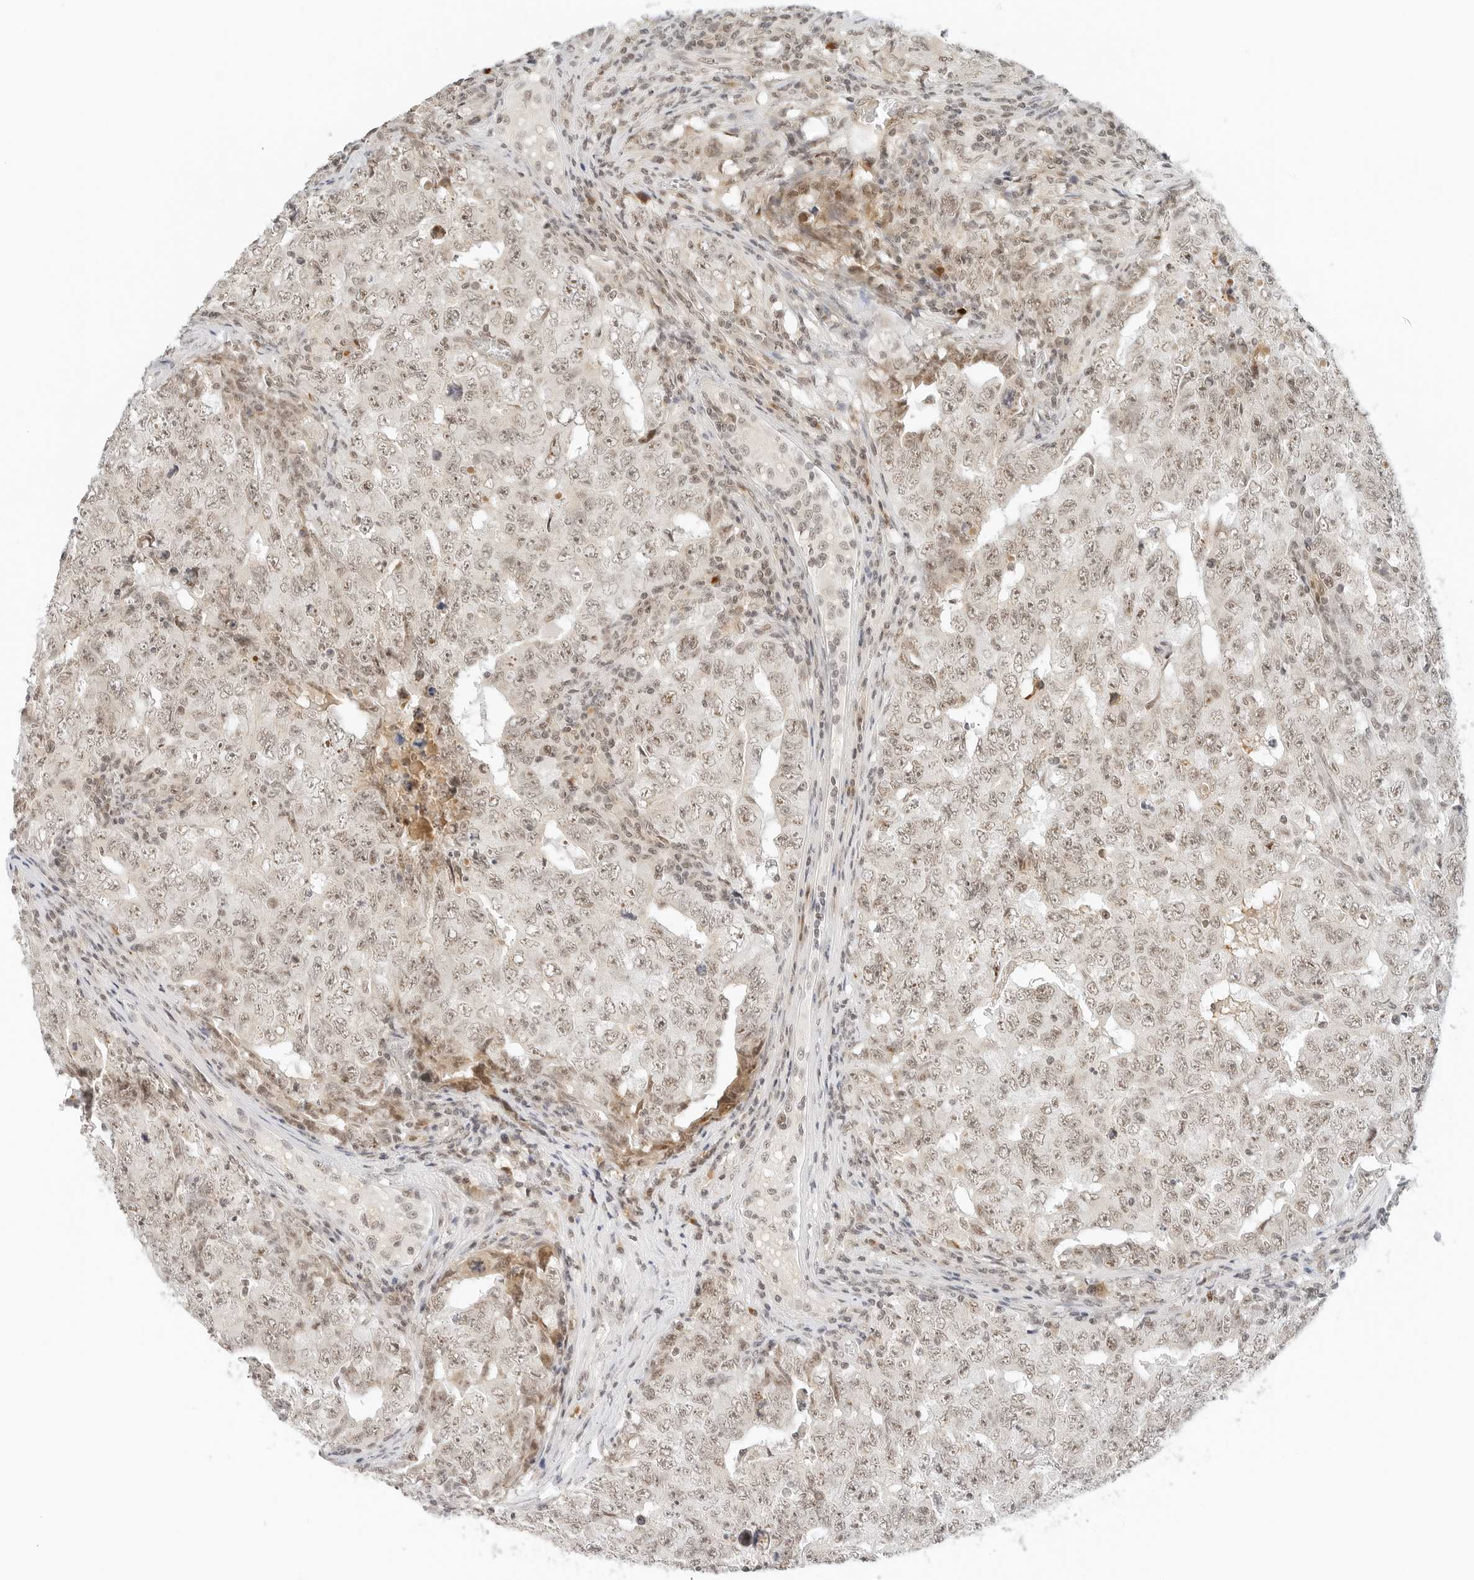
{"staining": {"intensity": "weak", "quantity": ">75%", "location": "nuclear"}, "tissue": "testis cancer", "cell_type": "Tumor cells", "image_type": "cancer", "snomed": [{"axis": "morphology", "description": "Carcinoma, Embryonal, NOS"}, {"axis": "topography", "description": "Testis"}], "caption": "This is a micrograph of immunohistochemistry (IHC) staining of embryonal carcinoma (testis), which shows weak staining in the nuclear of tumor cells.", "gene": "NEO1", "patient": {"sex": "male", "age": 26}}